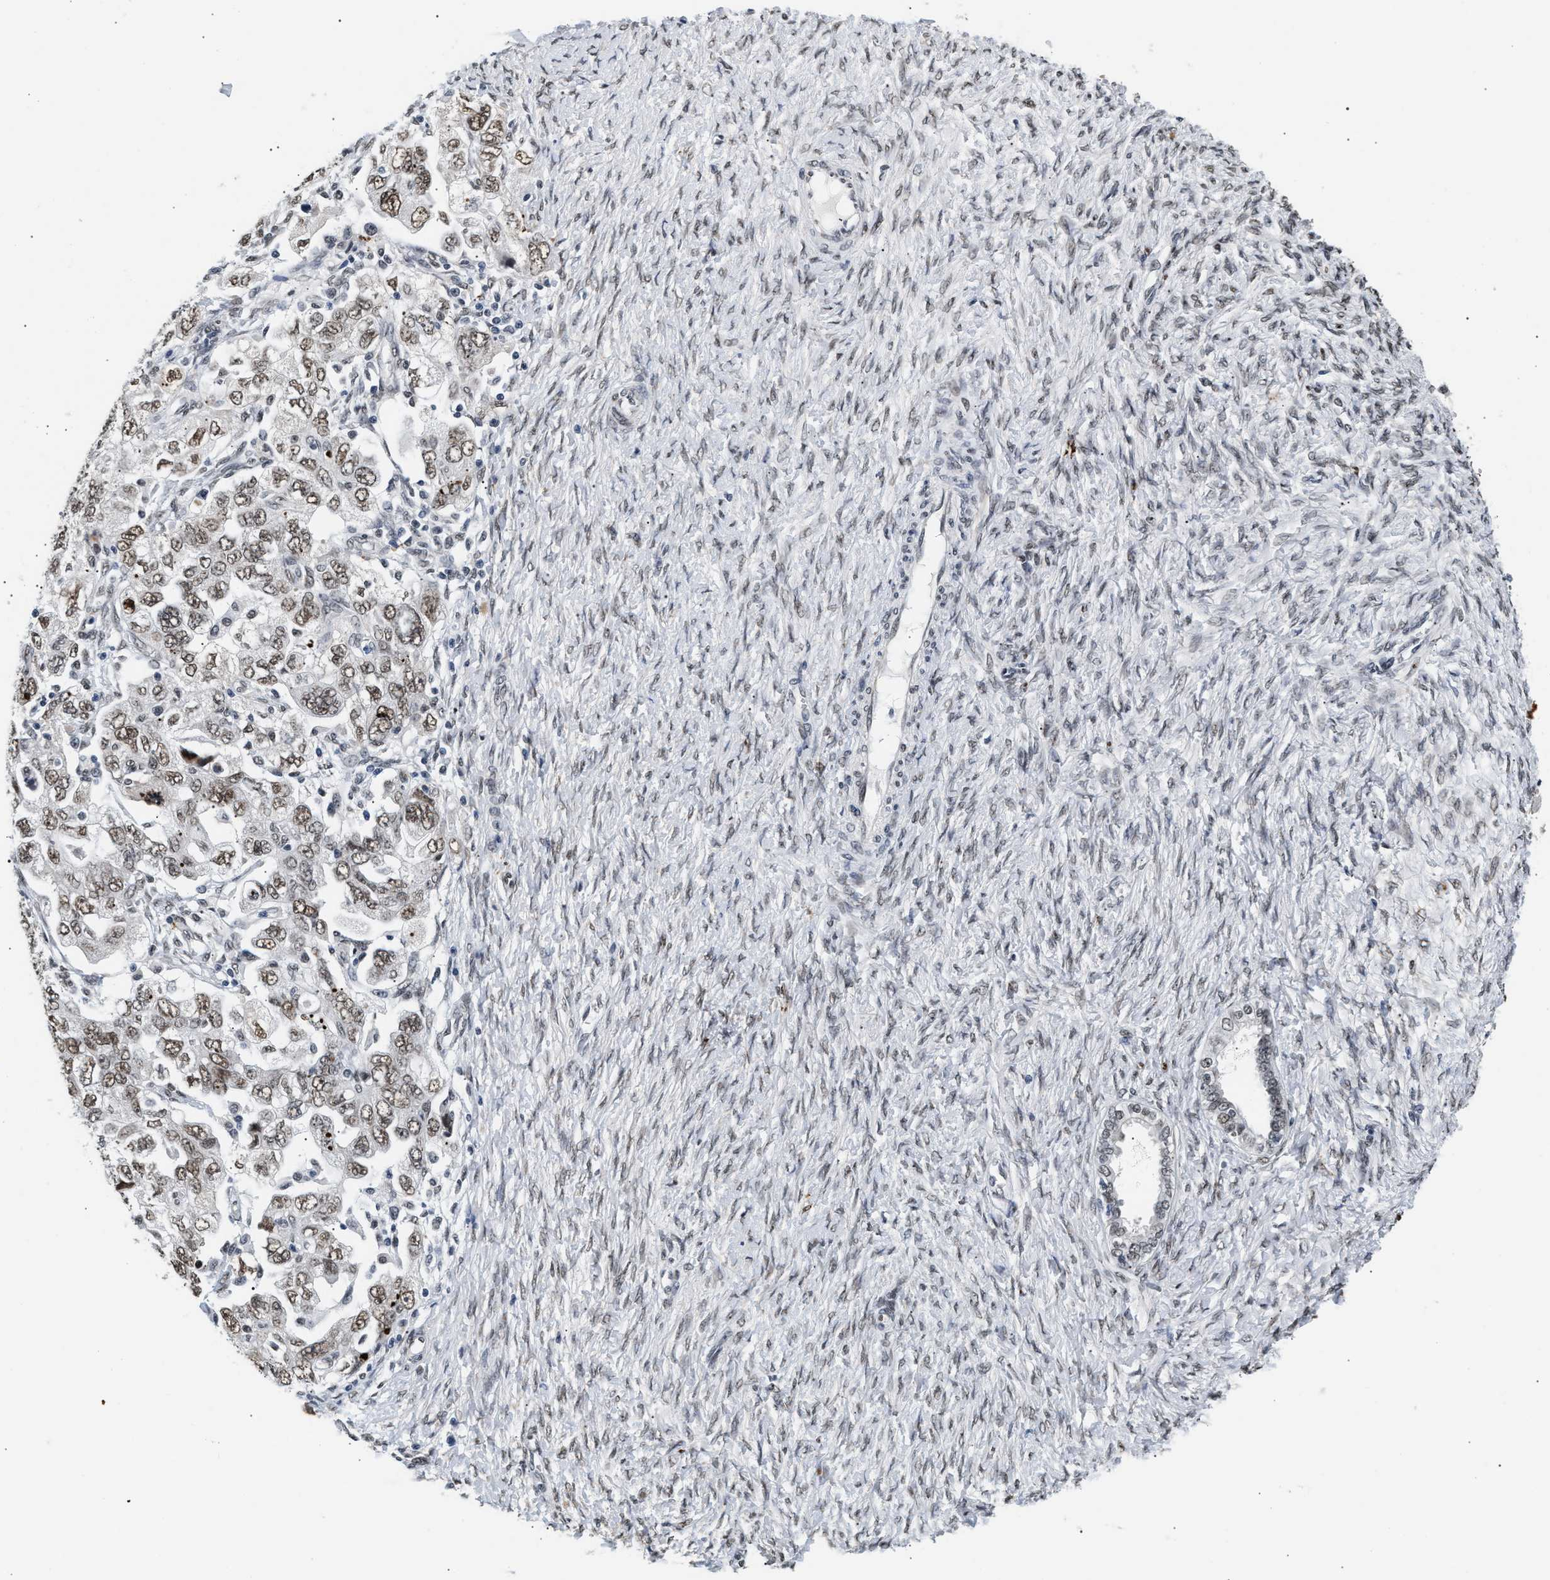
{"staining": {"intensity": "moderate", "quantity": ">75%", "location": "nuclear"}, "tissue": "ovarian cancer", "cell_type": "Tumor cells", "image_type": "cancer", "snomed": [{"axis": "morphology", "description": "Carcinoma, NOS"}, {"axis": "morphology", "description": "Cystadenocarcinoma, serous, NOS"}, {"axis": "topography", "description": "Ovary"}], "caption": "Carcinoma (ovarian) stained for a protein demonstrates moderate nuclear positivity in tumor cells.", "gene": "THOC1", "patient": {"sex": "female", "age": 69}}